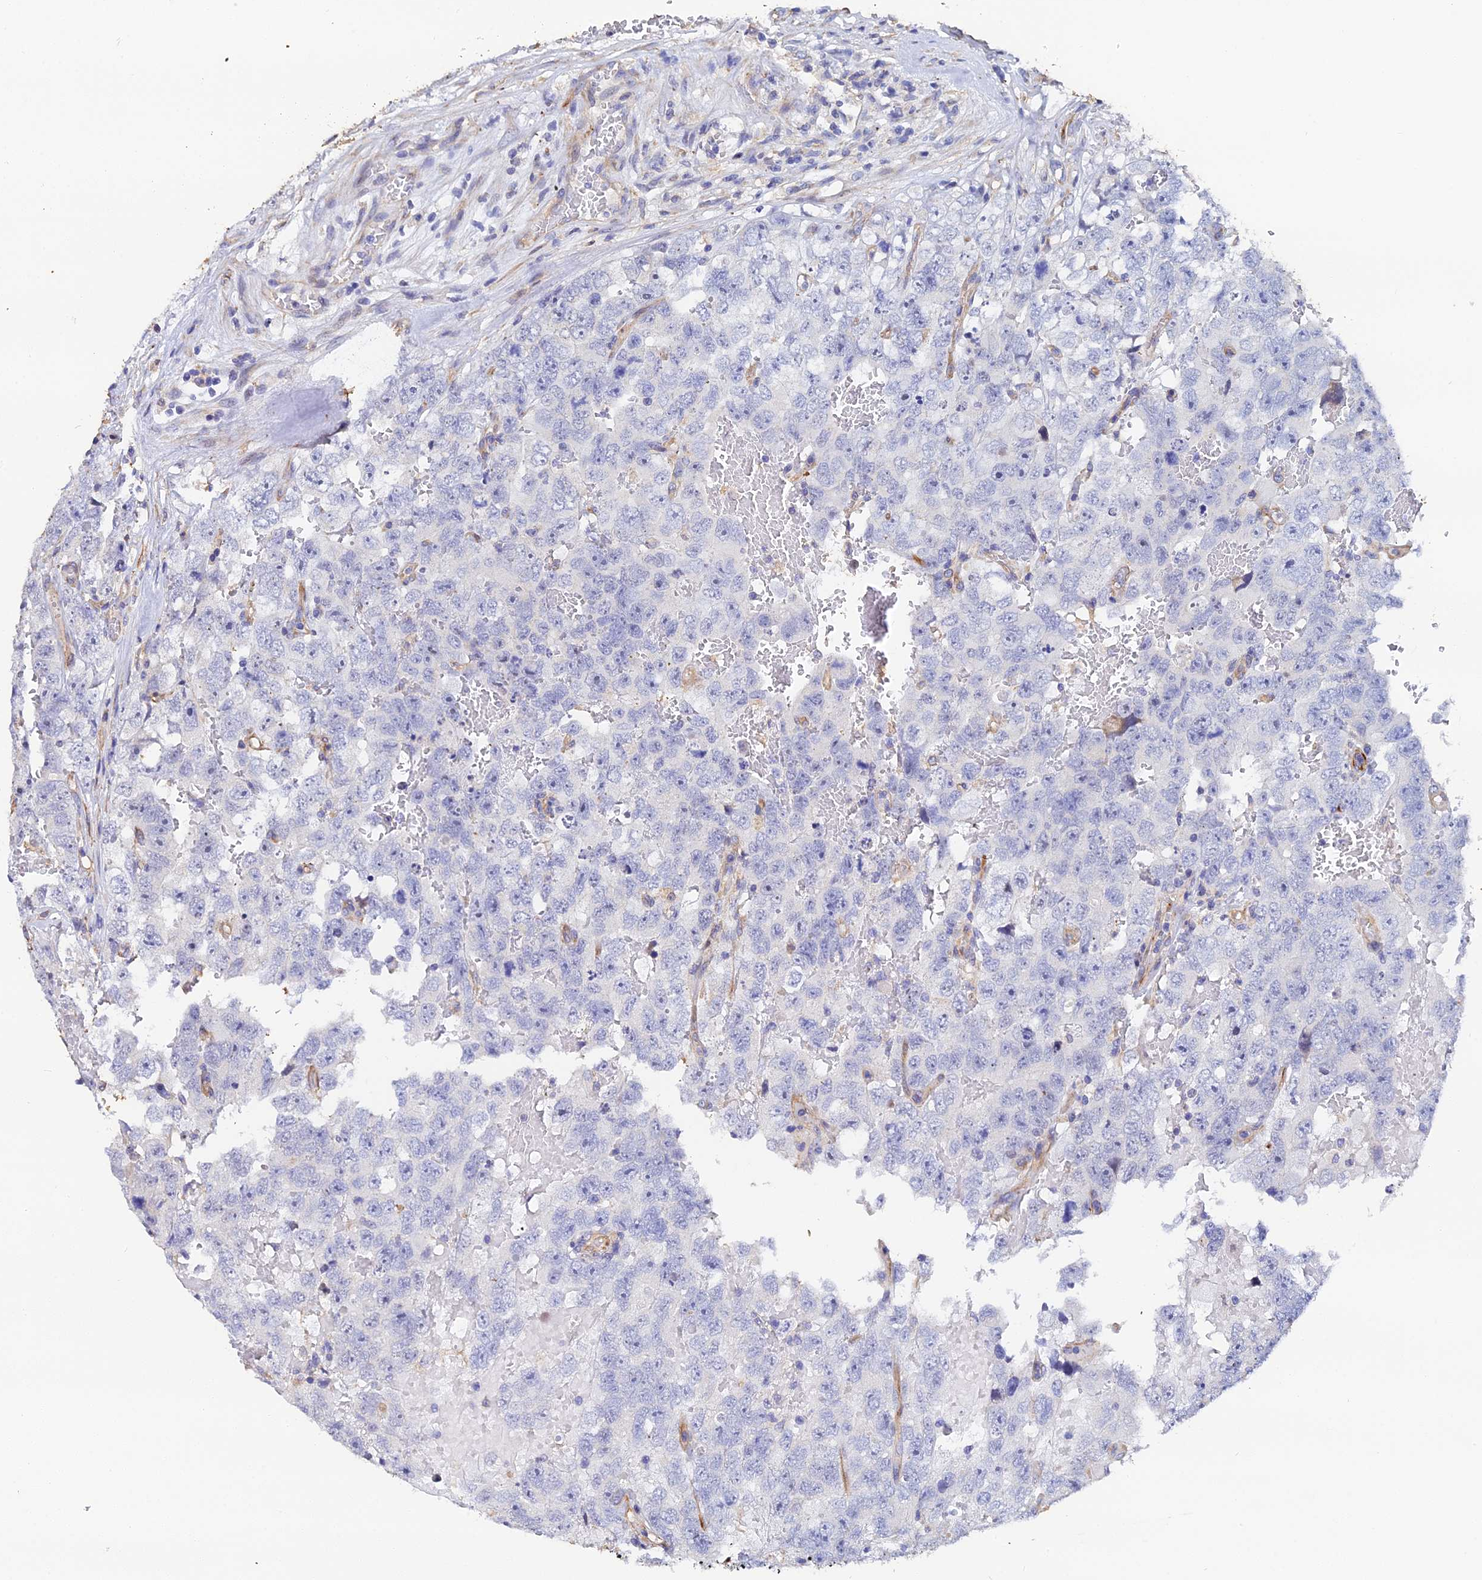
{"staining": {"intensity": "negative", "quantity": "none", "location": "none"}, "tissue": "testis cancer", "cell_type": "Tumor cells", "image_type": "cancer", "snomed": [{"axis": "morphology", "description": "Carcinoma, Embryonal, NOS"}, {"axis": "topography", "description": "Testis"}], "caption": "High magnification brightfield microscopy of testis cancer stained with DAB (brown) and counterstained with hematoxylin (blue): tumor cells show no significant expression.", "gene": "ENSG00000268674", "patient": {"sex": "male", "age": 45}}